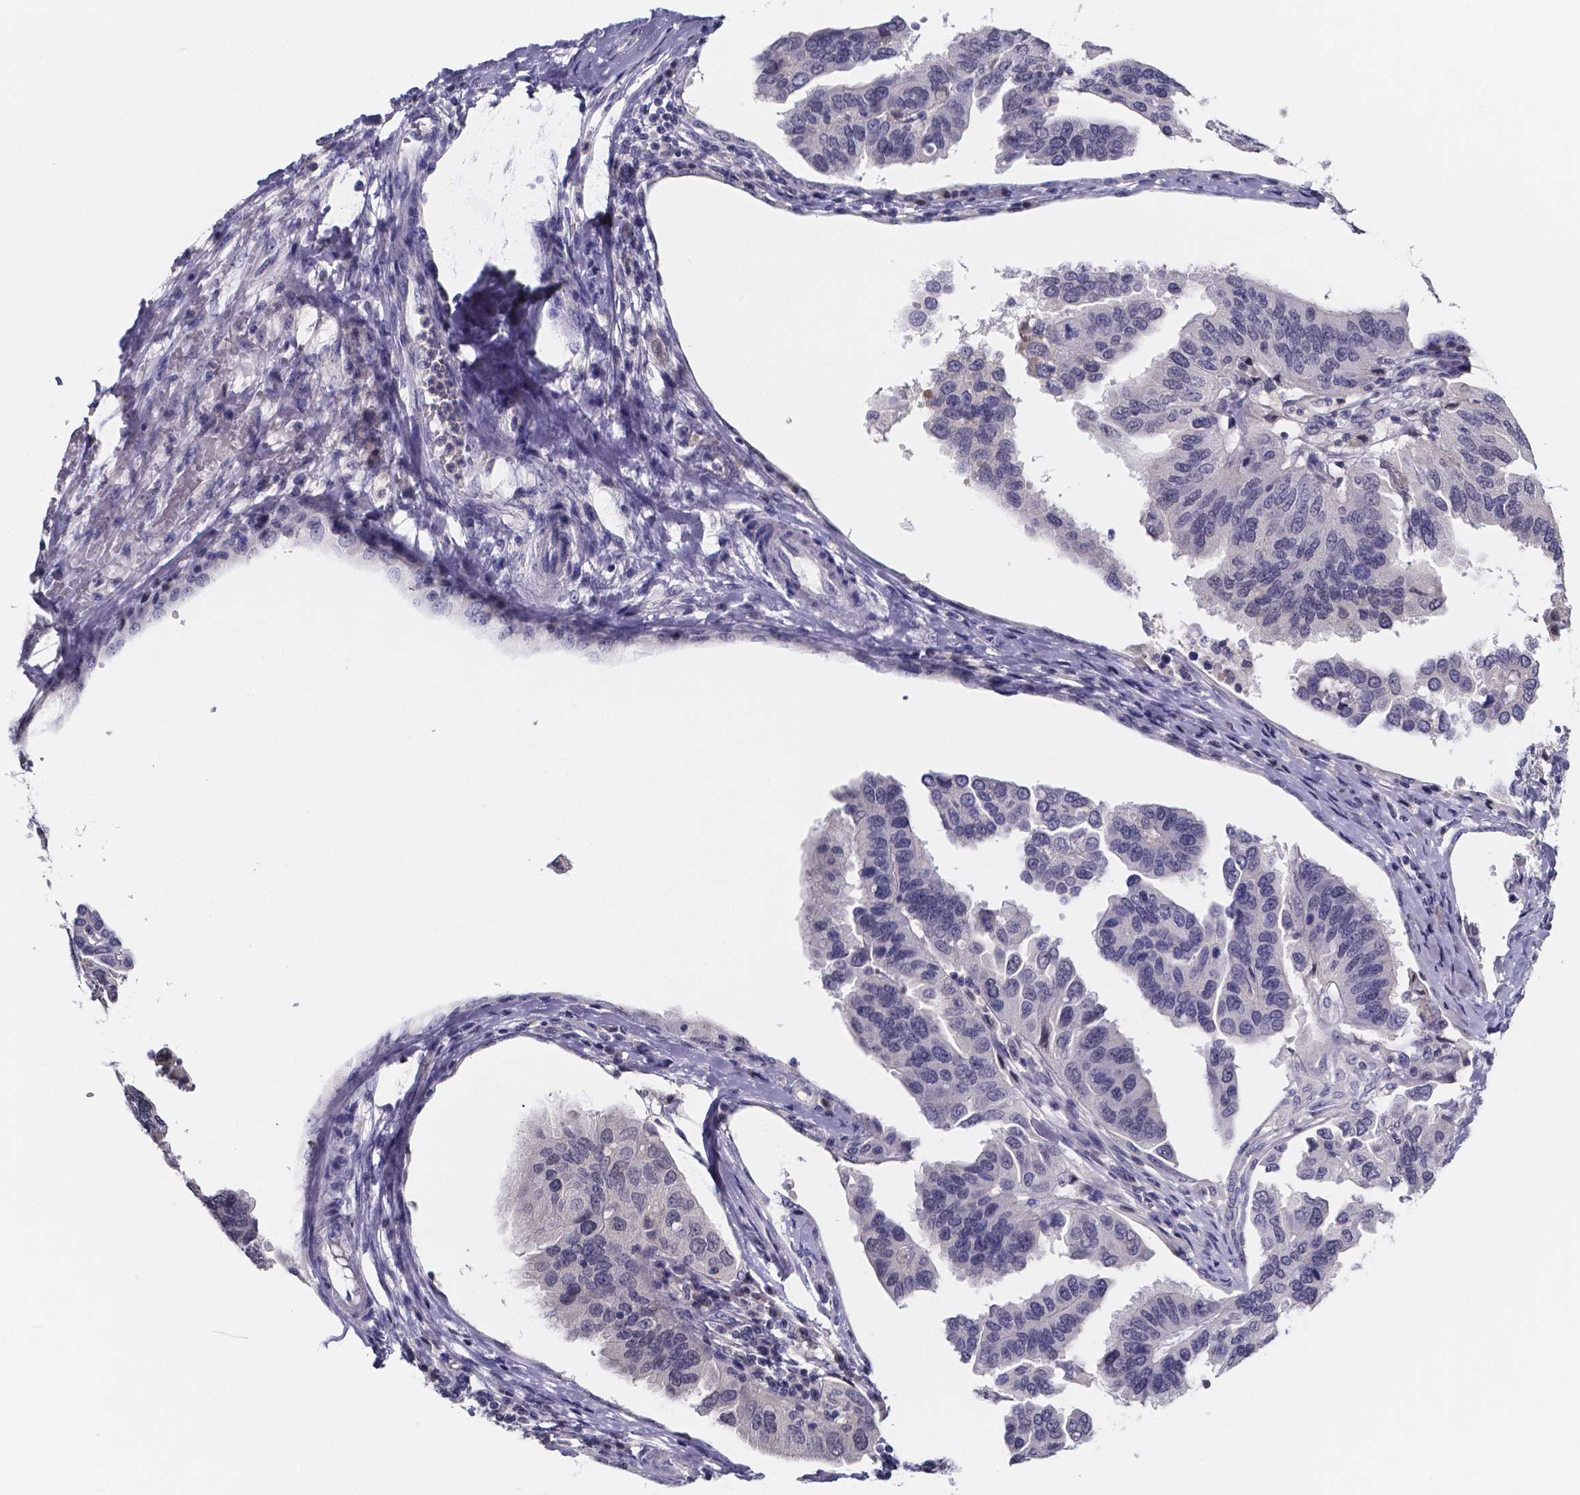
{"staining": {"intensity": "negative", "quantity": "none", "location": "none"}, "tissue": "ovarian cancer", "cell_type": "Tumor cells", "image_type": "cancer", "snomed": [{"axis": "morphology", "description": "Cystadenocarcinoma, serous, NOS"}, {"axis": "topography", "description": "Ovary"}], "caption": "There is no significant staining in tumor cells of ovarian cancer (serous cystadenocarcinoma). Brightfield microscopy of immunohistochemistry (IHC) stained with DAB (brown) and hematoxylin (blue), captured at high magnification.", "gene": "IZUMO1", "patient": {"sex": "female", "age": 79}}